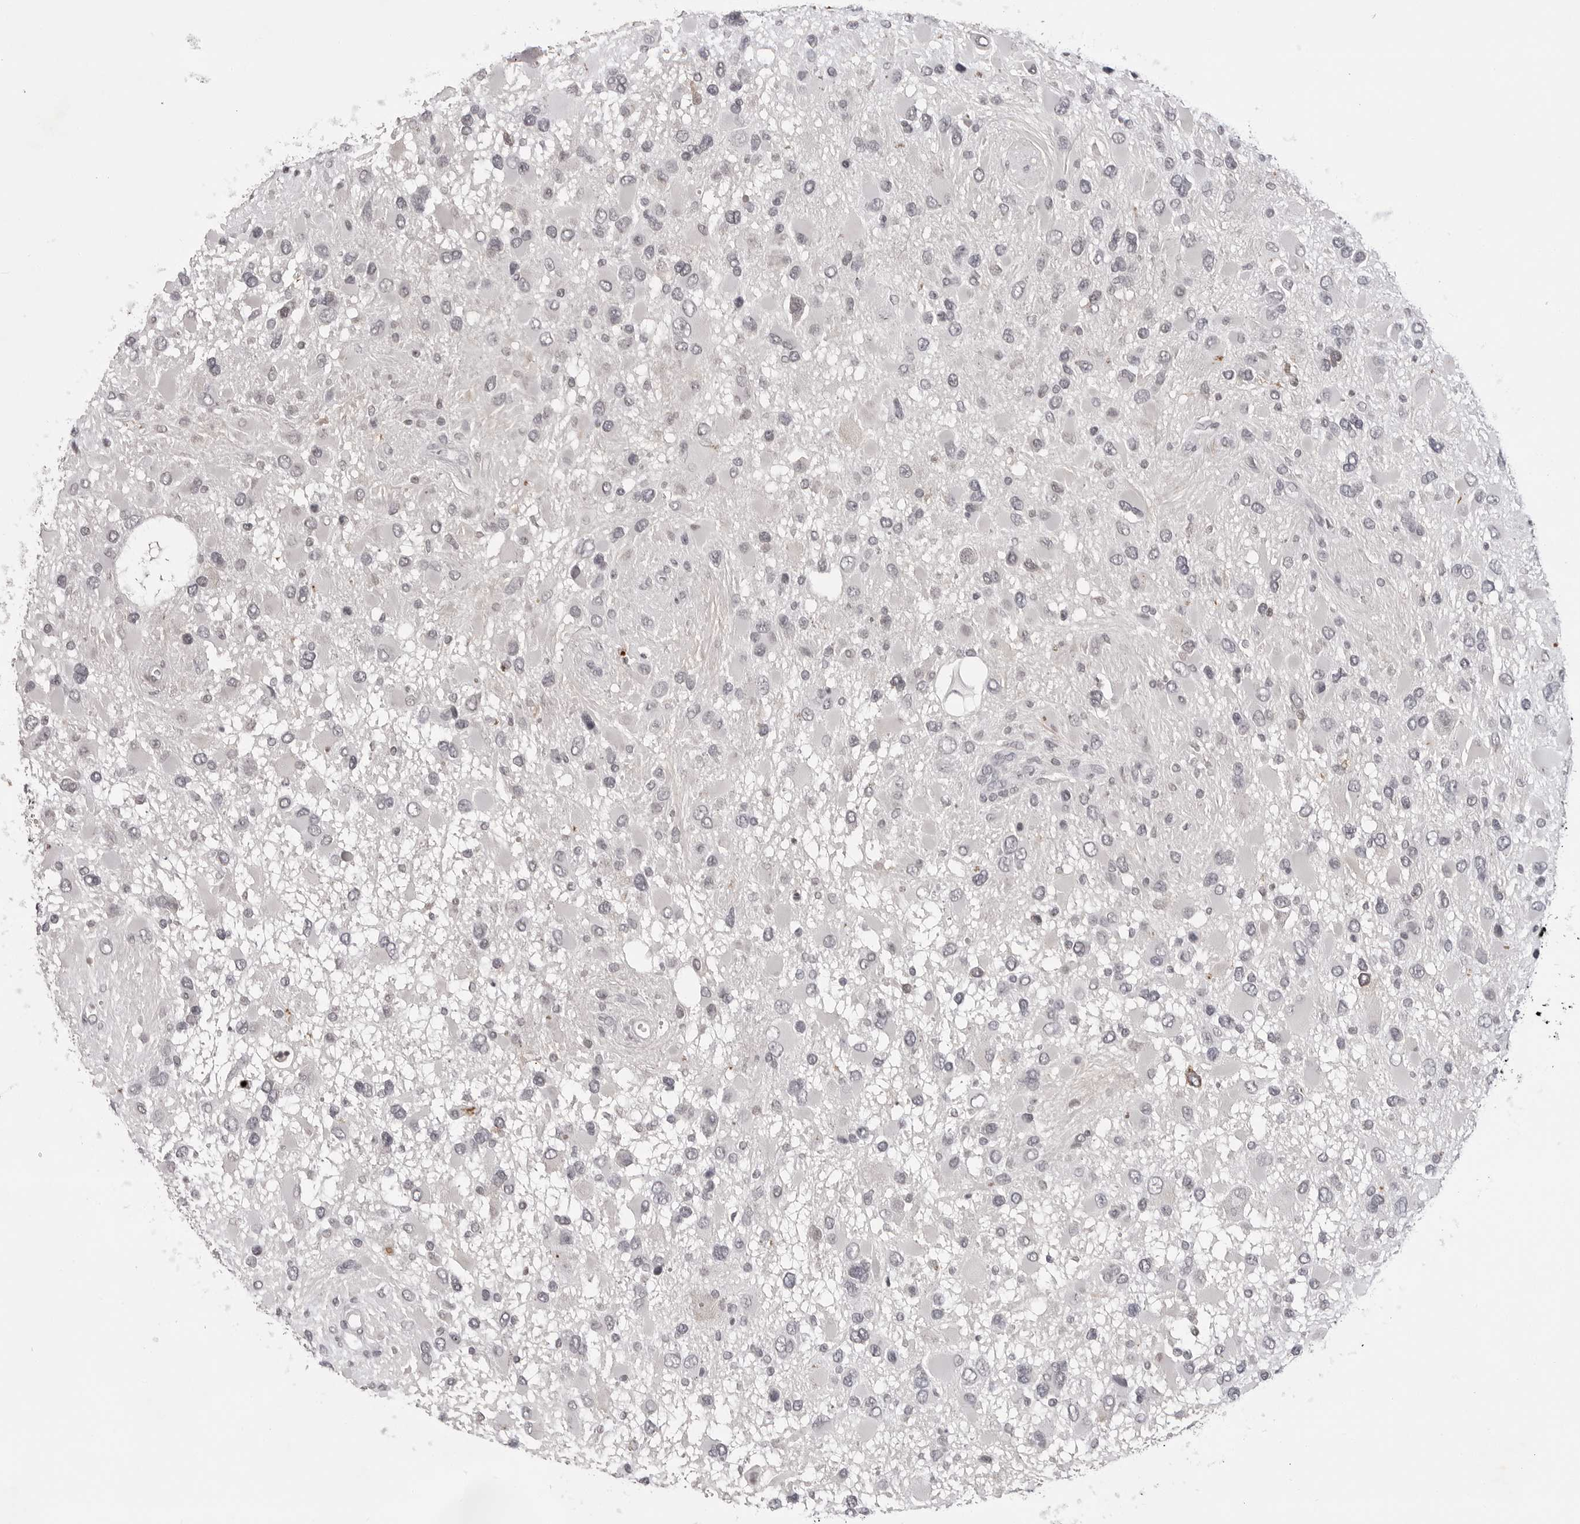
{"staining": {"intensity": "negative", "quantity": "none", "location": "none"}, "tissue": "glioma", "cell_type": "Tumor cells", "image_type": "cancer", "snomed": [{"axis": "morphology", "description": "Glioma, malignant, High grade"}, {"axis": "topography", "description": "Brain"}], "caption": "Glioma was stained to show a protein in brown. There is no significant staining in tumor cells.", "gene": "RRM1", "patient": {"sex": "male", "age": 53}}